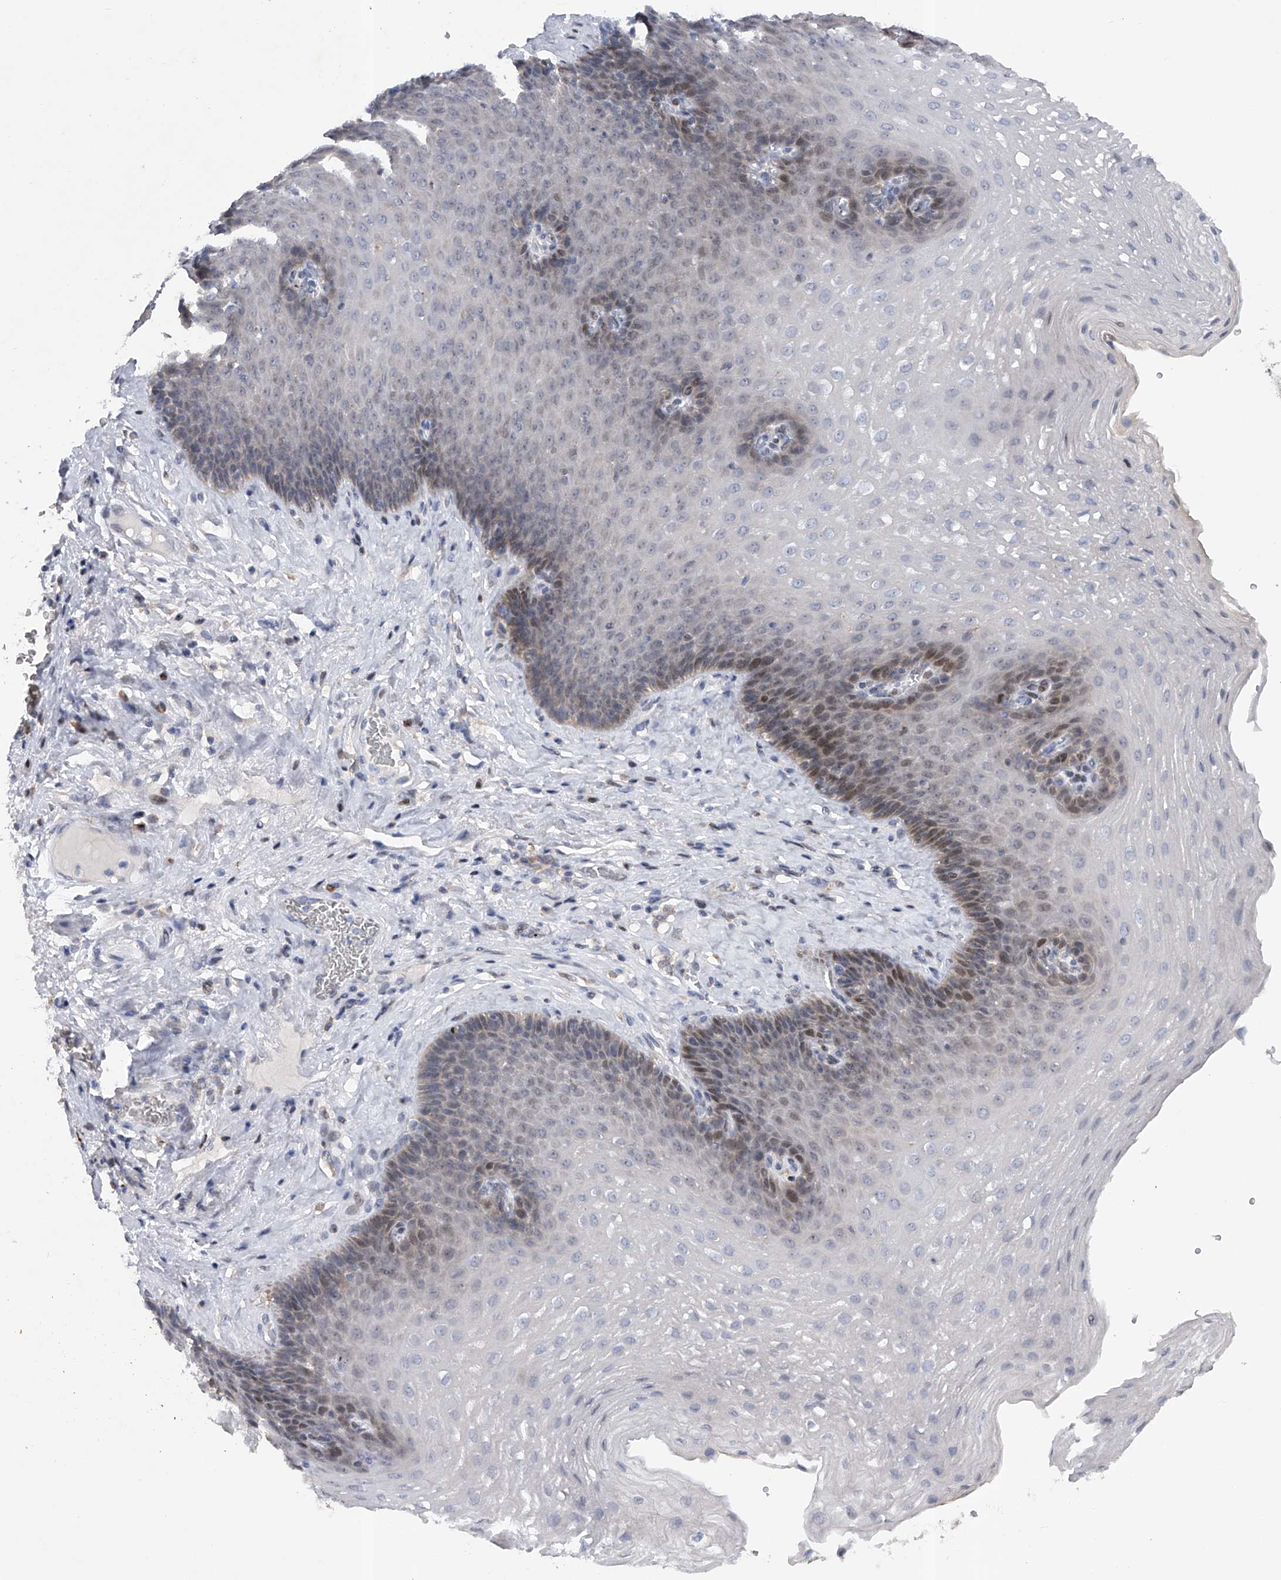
{"staining": {"intensity": "weak", "quantity": "<25%", "location": "nuclear"}, "tissue": "esophagus", "cell_type": "Squamous epithelial cells", "image_type": "normal", "snomed": [{"axis": "morphology", "description": "Normal tissue, NOS"}, {"axis": "topography", "description": "Esophagus"}], "caption": "The immunohistochemistry image has no significant positivity in squamous epithelial cells of esophagus. (Immunohistochemistry (ihc), brightfield microscopy, high magnification).", "gene": "RWDD2A", "patient": {"sex": "female", "age": 66}}